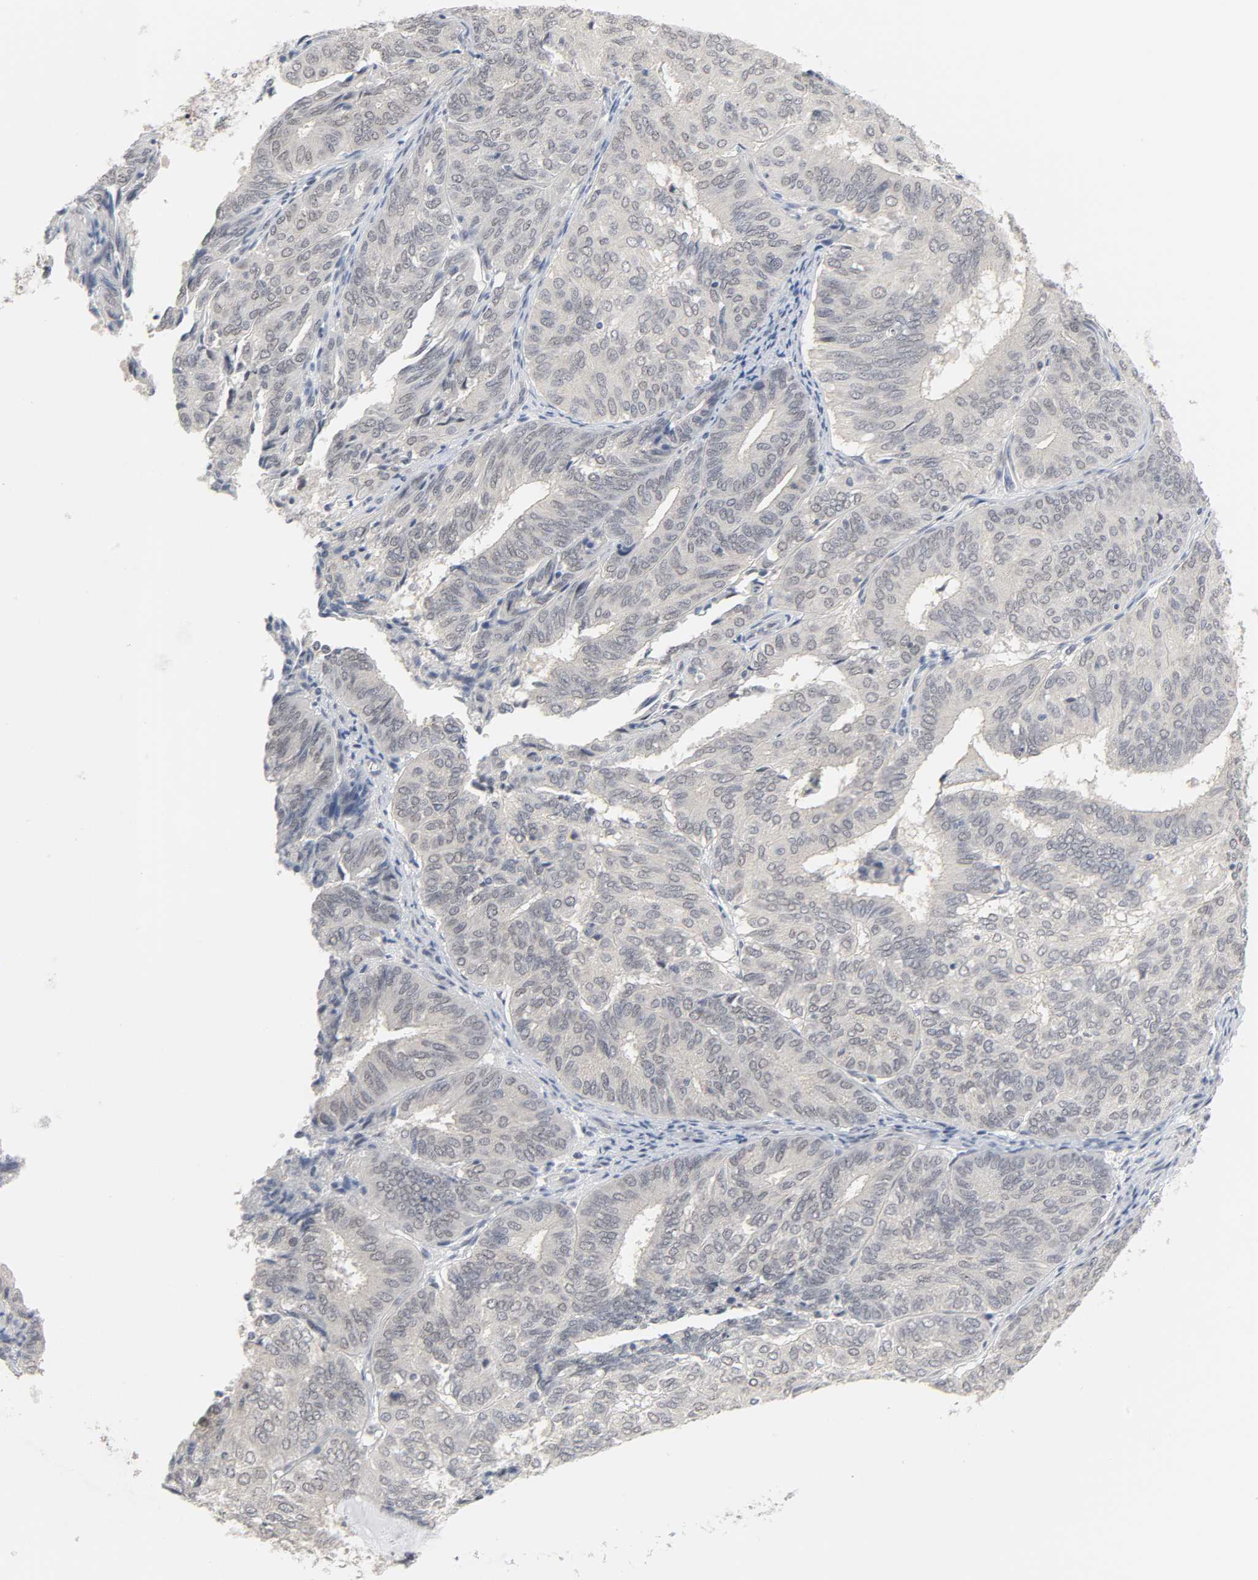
{"staining": {"intensity": "negative", "quantity": "none", "location": "none"}, "tissue": "endometrial cancer", "cell_type": "Tumor cells", "image_type": "cancer", "snomed": [{"axis": "morphology", "description": "Adenocarcinoma, NOS"}, {"axis": "topography", "description": "Uterus"}], "caption": "The IHC image has no significant staining in tumor cells of endometrial cancer (adenocarcinoma) tissue.", "gene": "ACSS2", "patient": {"sex": "female", "age": 60}}